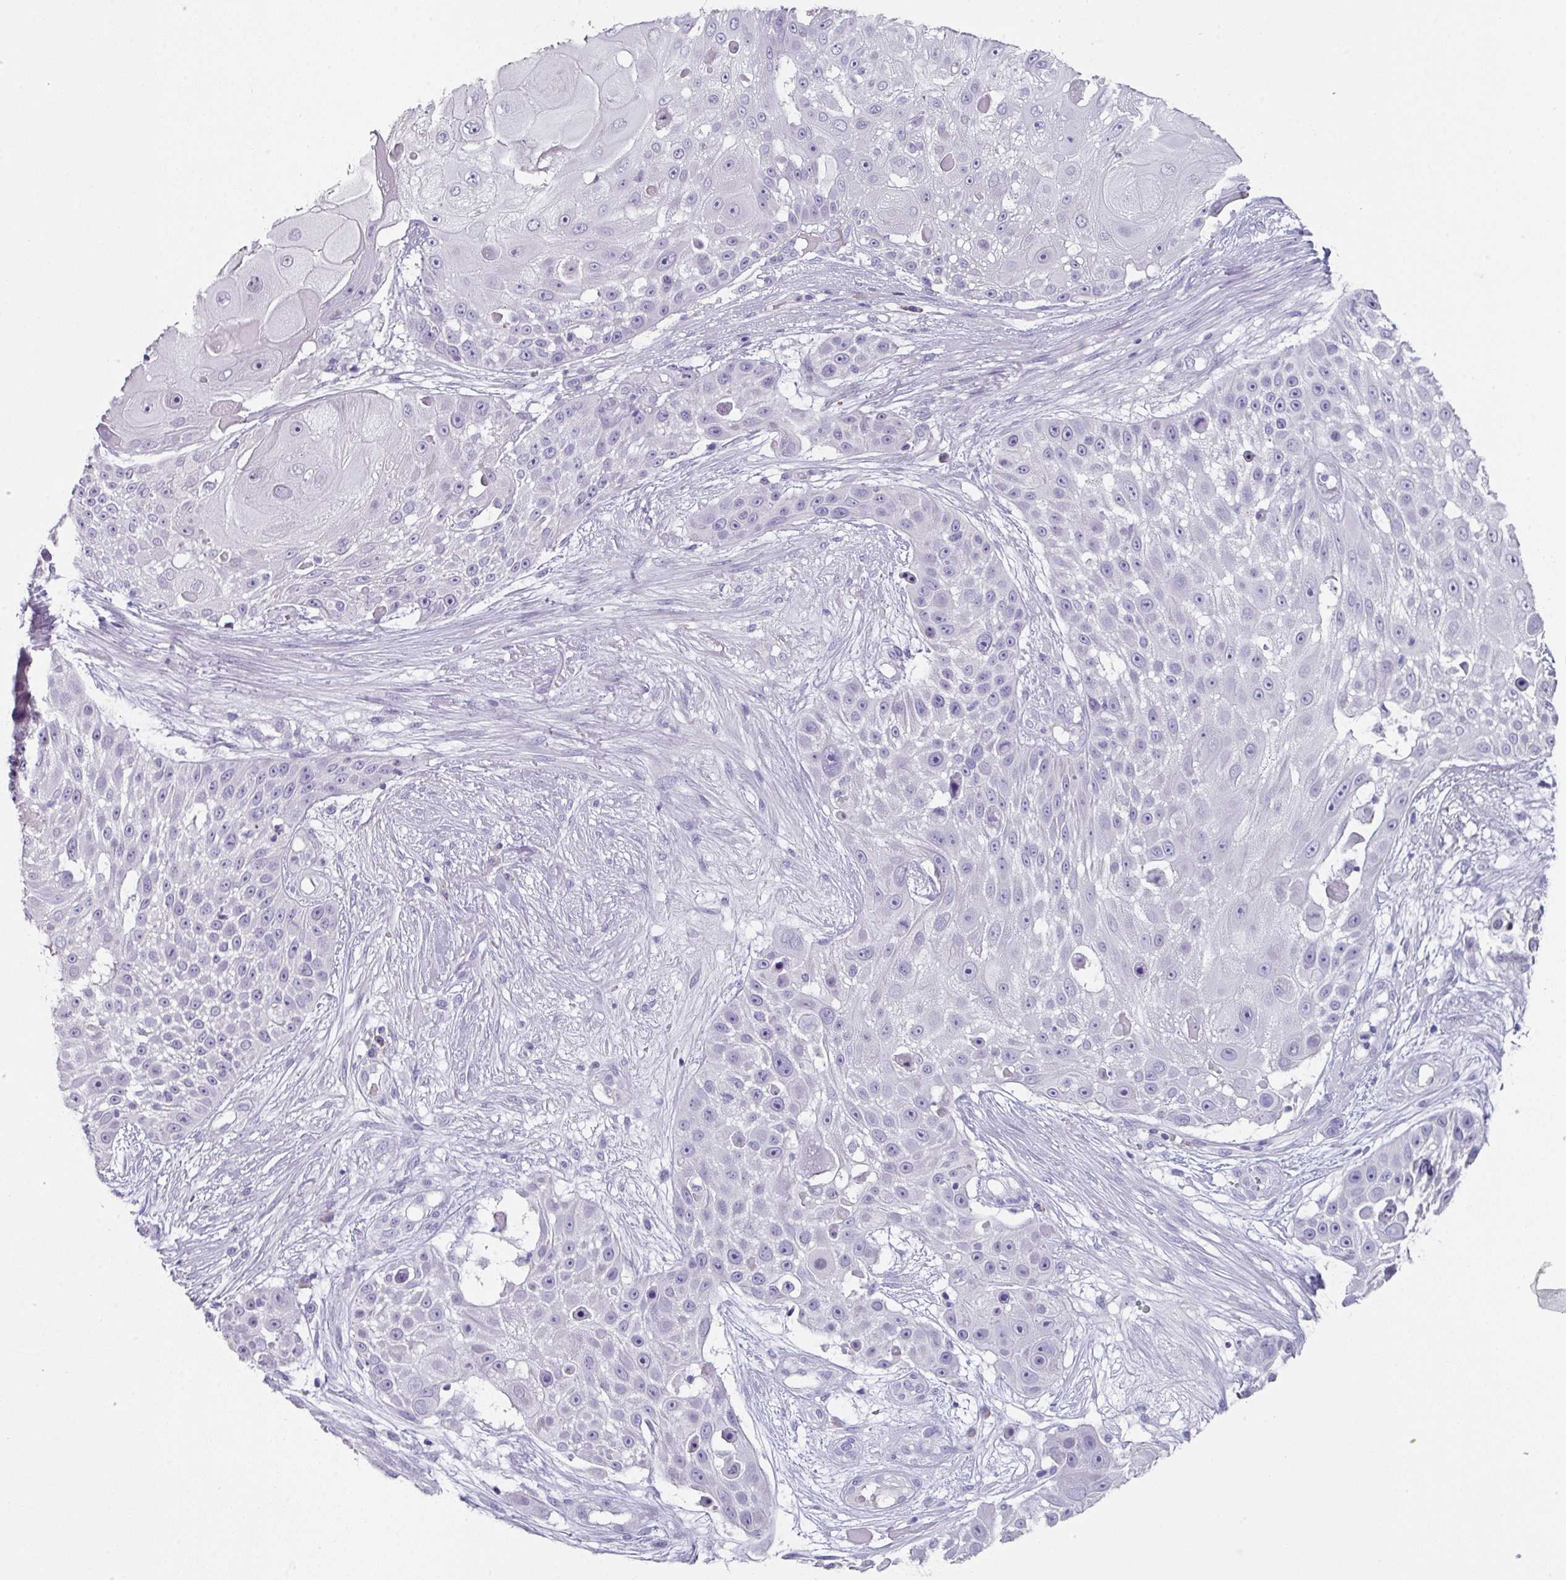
{"staining": {"intensity": "negative", "quantity": "none", "location": "none"}, "tissue": "skin cancer", "cell_type": "Tumor cells", "image_type": "cancer", "snomed": [{"axis": "morphology", "description": "Squamous cell carcinoma, NOS"}, {"axis": "topography", "description": "Skin"}], "caption": "Squamous cell carcinoma (skin) was stained to show a protein in brown. There is no significant expression in tumor cells.", "gene": "DEFB115", "patient": {"sex": "female", "age": 86}}